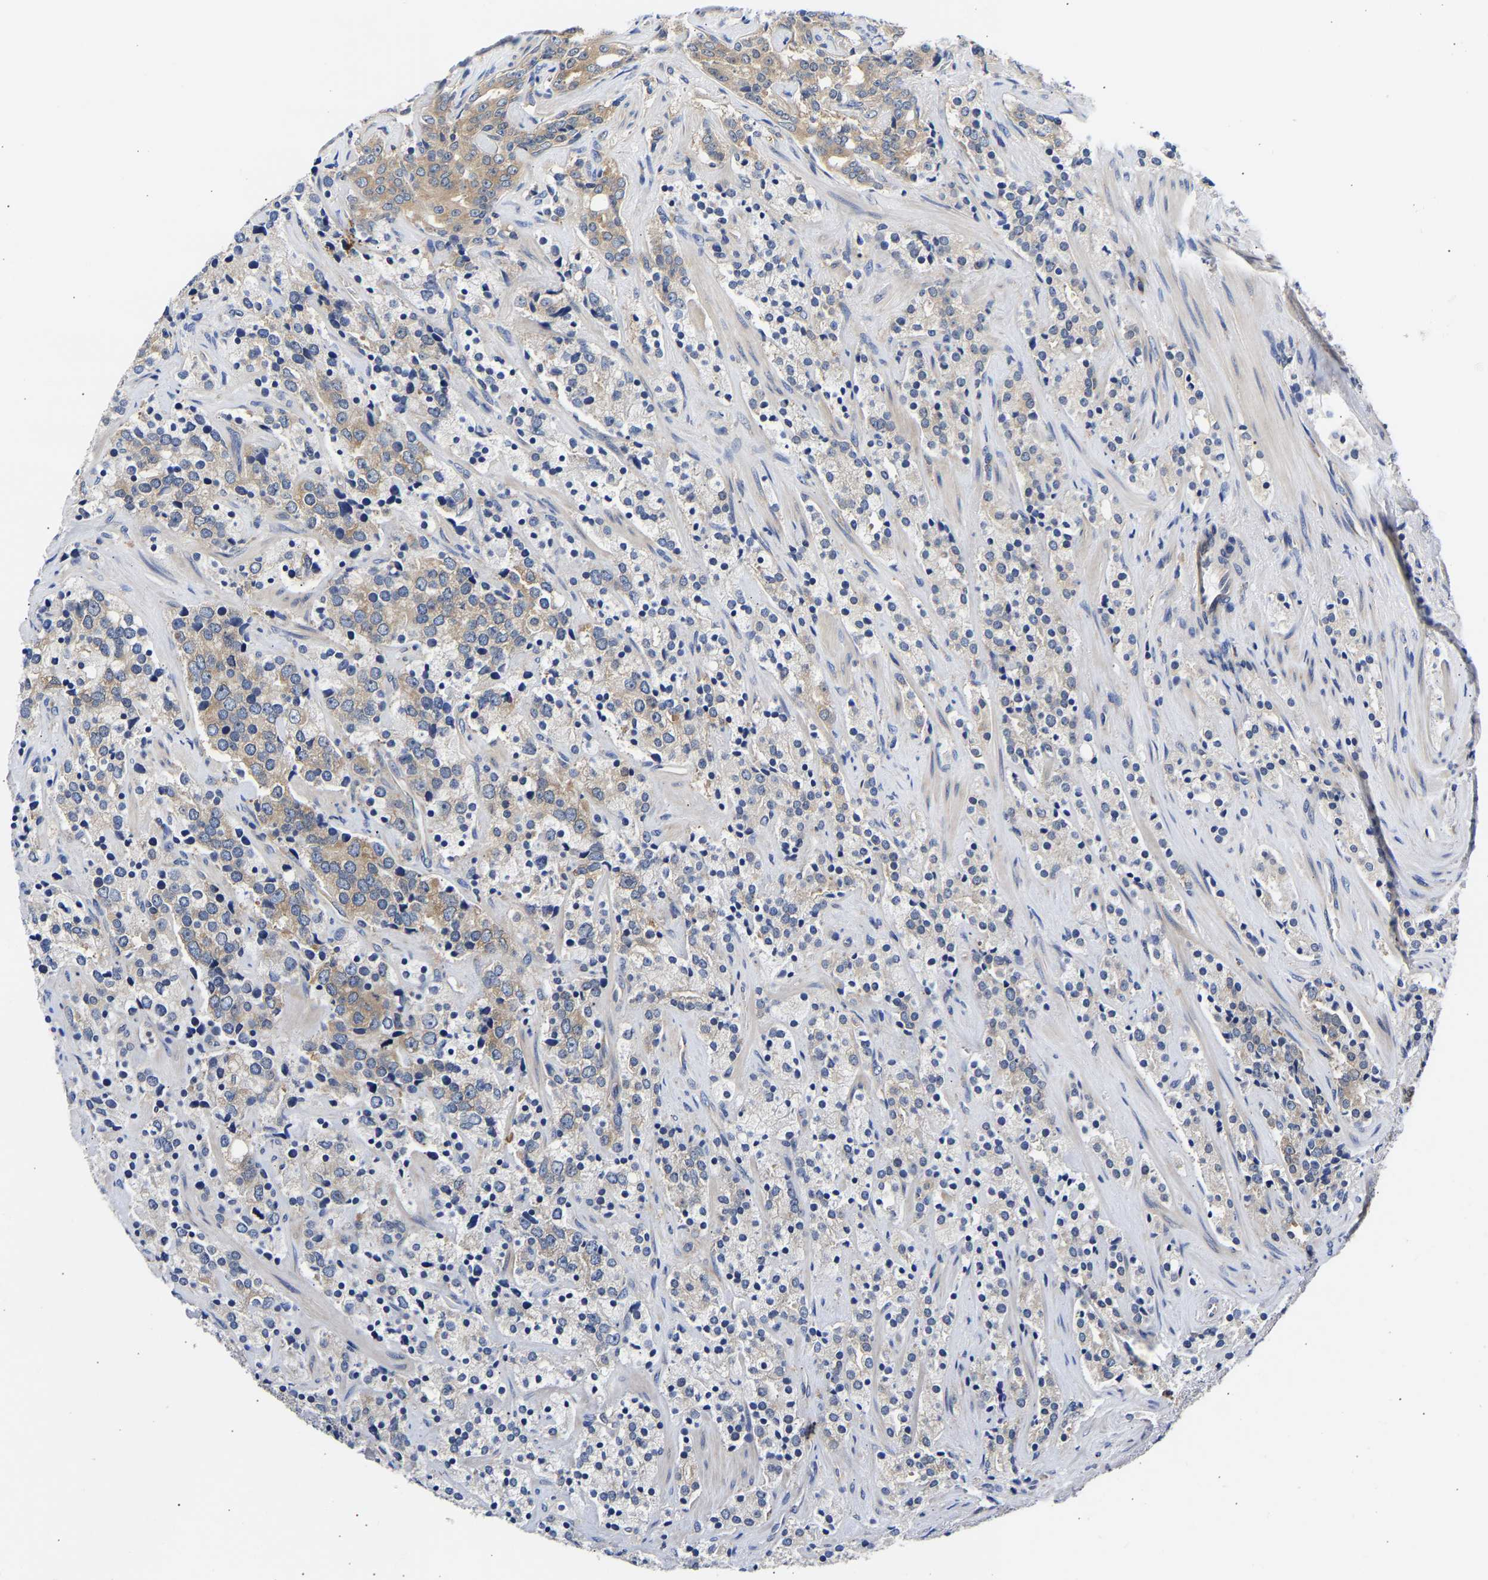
{"staining": {"intensity": "weak", "quantity": "<25%", "location": "cytoplasmic/membranous"}, "tissue": "prostate cancer", "cell_type": "Tumor cells", "image_type": "cancer", "snomed": [{"axis": "morphology", "description": "Adenocarcinoma, High grade"}, {"axis": "topography", "description": "Prostate"}], "caption": "Prostate cancer was stained to show a protein in brown. There is no significant positivity in tumor cells.", "gene": "CCDC6", "patient": {"sex": "male", "age": 71}}